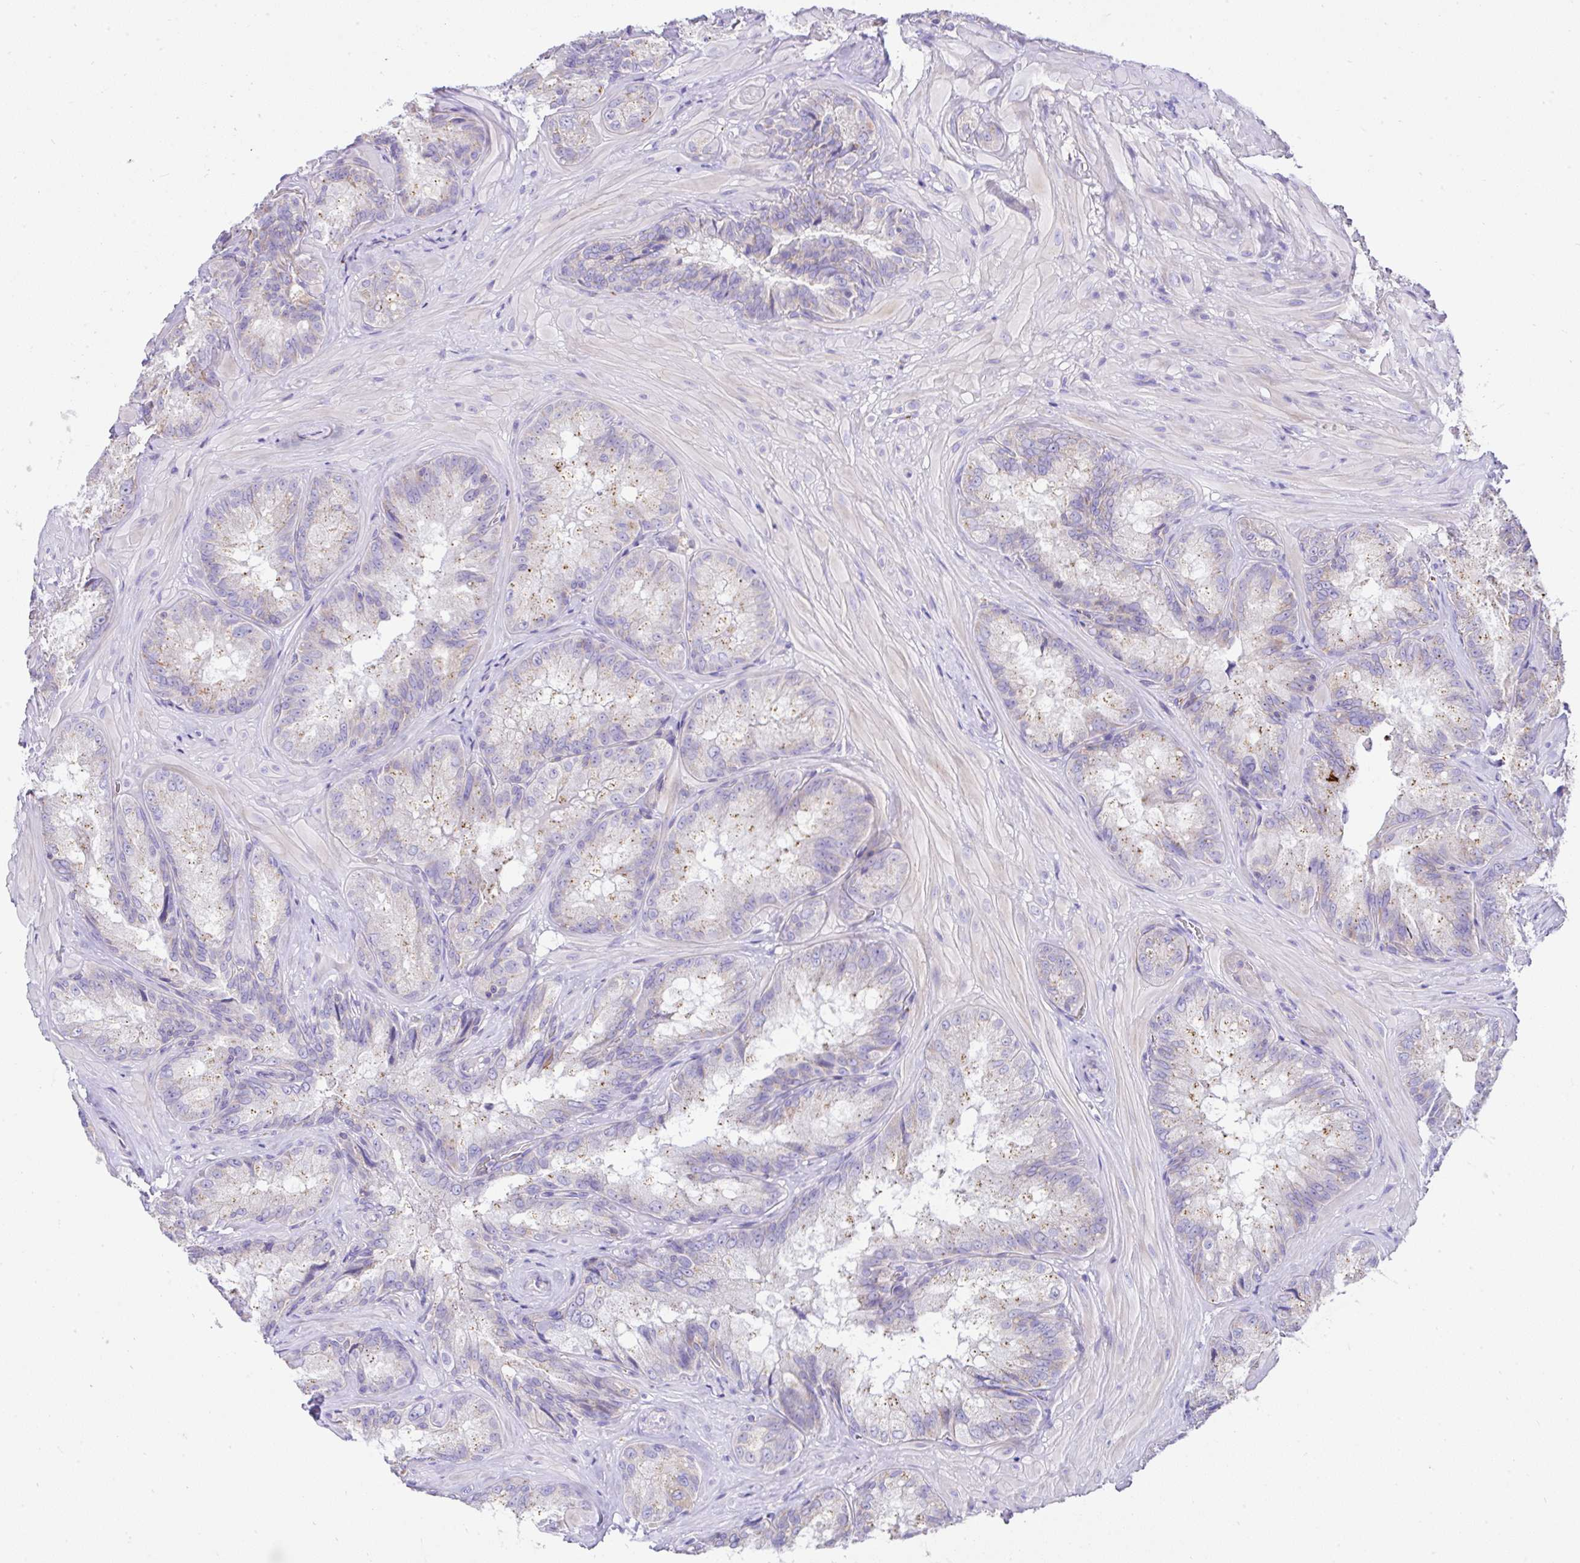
{"staining": {"intensity": "weak", "quantity": "<25%", "location": "cytoplasmic/membranous"}, "tissue": "seminal vesicle", "cell_type": "Glandular cells", "image_type": "normal", "snomed": [{"axis": "morphology", "description": "Normal tissue, NOS"}, {"axis": "topography", "description": "Seminal veicle"}], "caption": "Immunohistochemical staining of unremarkable seminal vesicle exhibits no significant staining in glandular cells.", "gene": "CCDC142", "patient": {"sex": "male", "age": 47}}